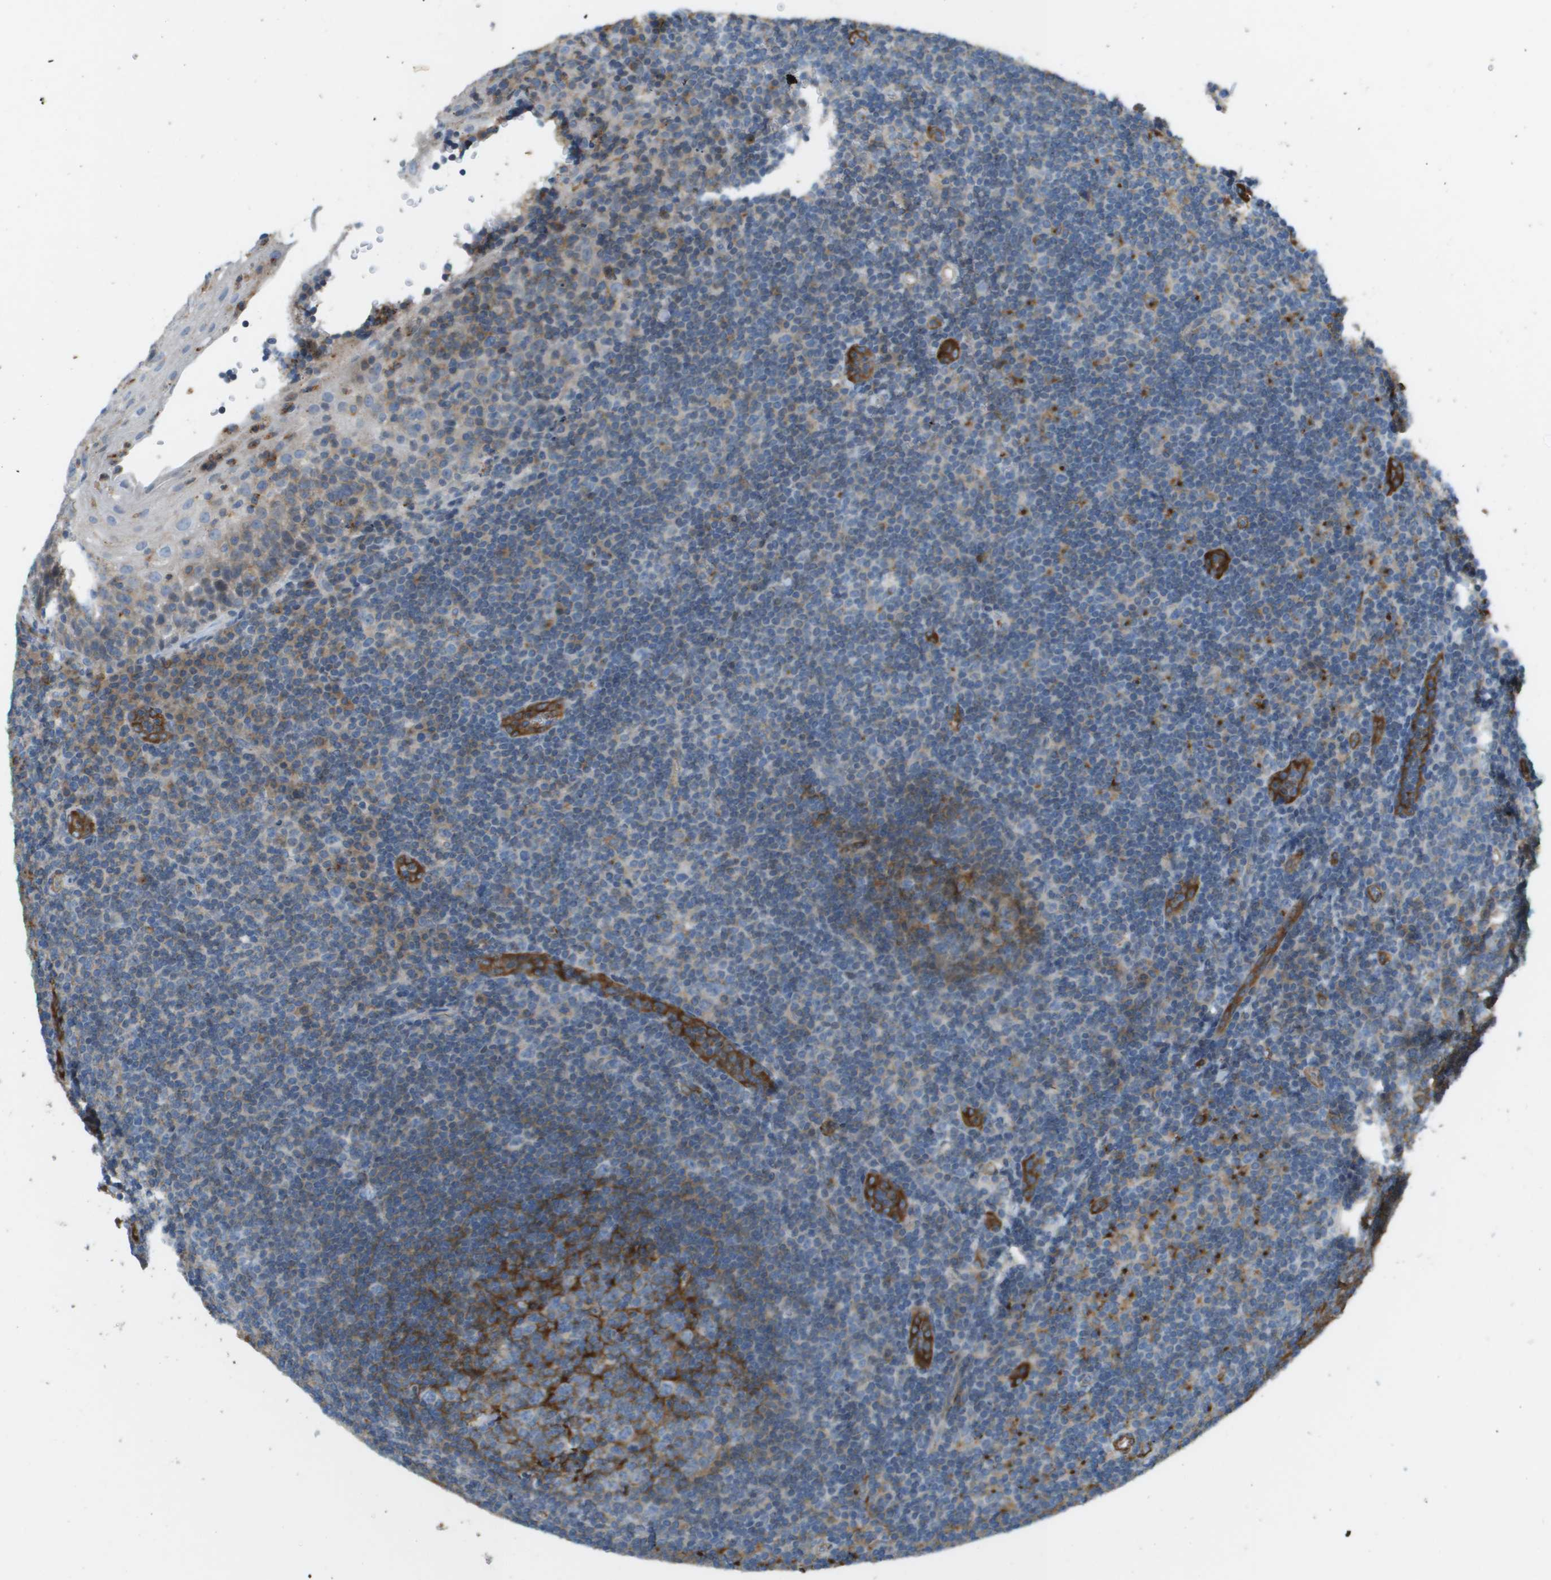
{"staining": {"intensity": "moderate", "quantity": "25%-75%", "location": "cytoplasmic/membranous"}, "tissue": "tonsil", "cell_type": "Germinal center cells", "image_type": "normal", "snomed": [{"axis": "morphology", "description": "Normal tissue, NOS"}, {"axis": "topography", "description": "Tonsil"}], "caption": "Brown immunohistochemical staining in benign tonsil displays moderate cytoplasmic/membranous positivity in approximately 25%-75% of germinal center cells.", "gene": "MYH11", "patient": {"sex": "male", "age": 37}}